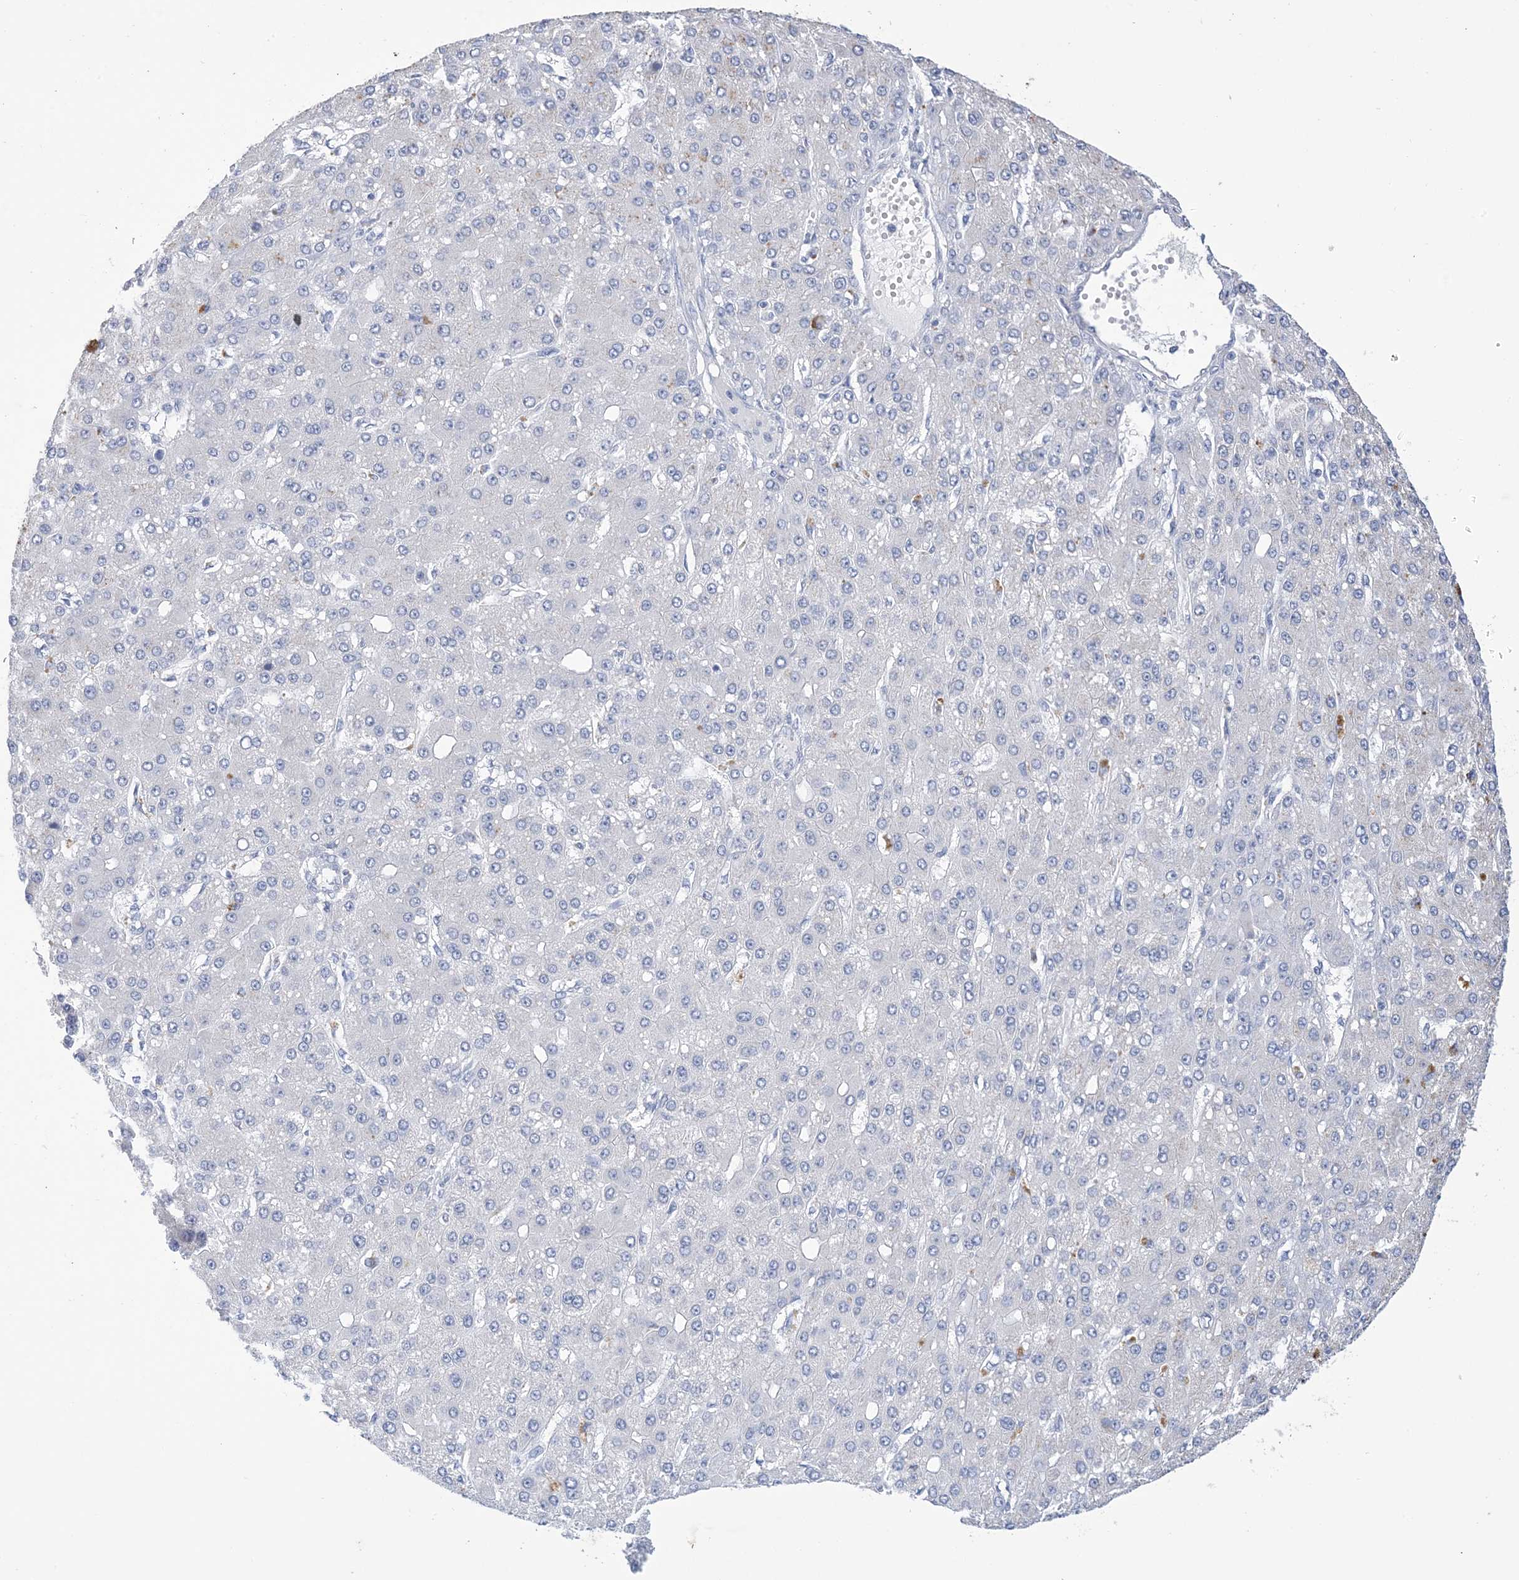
{"staining": {"intensity": "negative", "quantity": "none", "location": "none"}, "tissue": "liver cancer", "cell_type": "Tumor cells", "image_type": "cancer", "snomed": [{"axis": "morphology", "description": "Carcinoma, Hepatocellular, NOS"}, {"axis": "topography", "description": "Liver"}], "caption": "Immunohistochemistry (IHC) of liver hepatocellular carcinoma reveals no positivity in tumor cells.", "gene": "DSC3", "patient": {"sex": "male", "age": 67}}